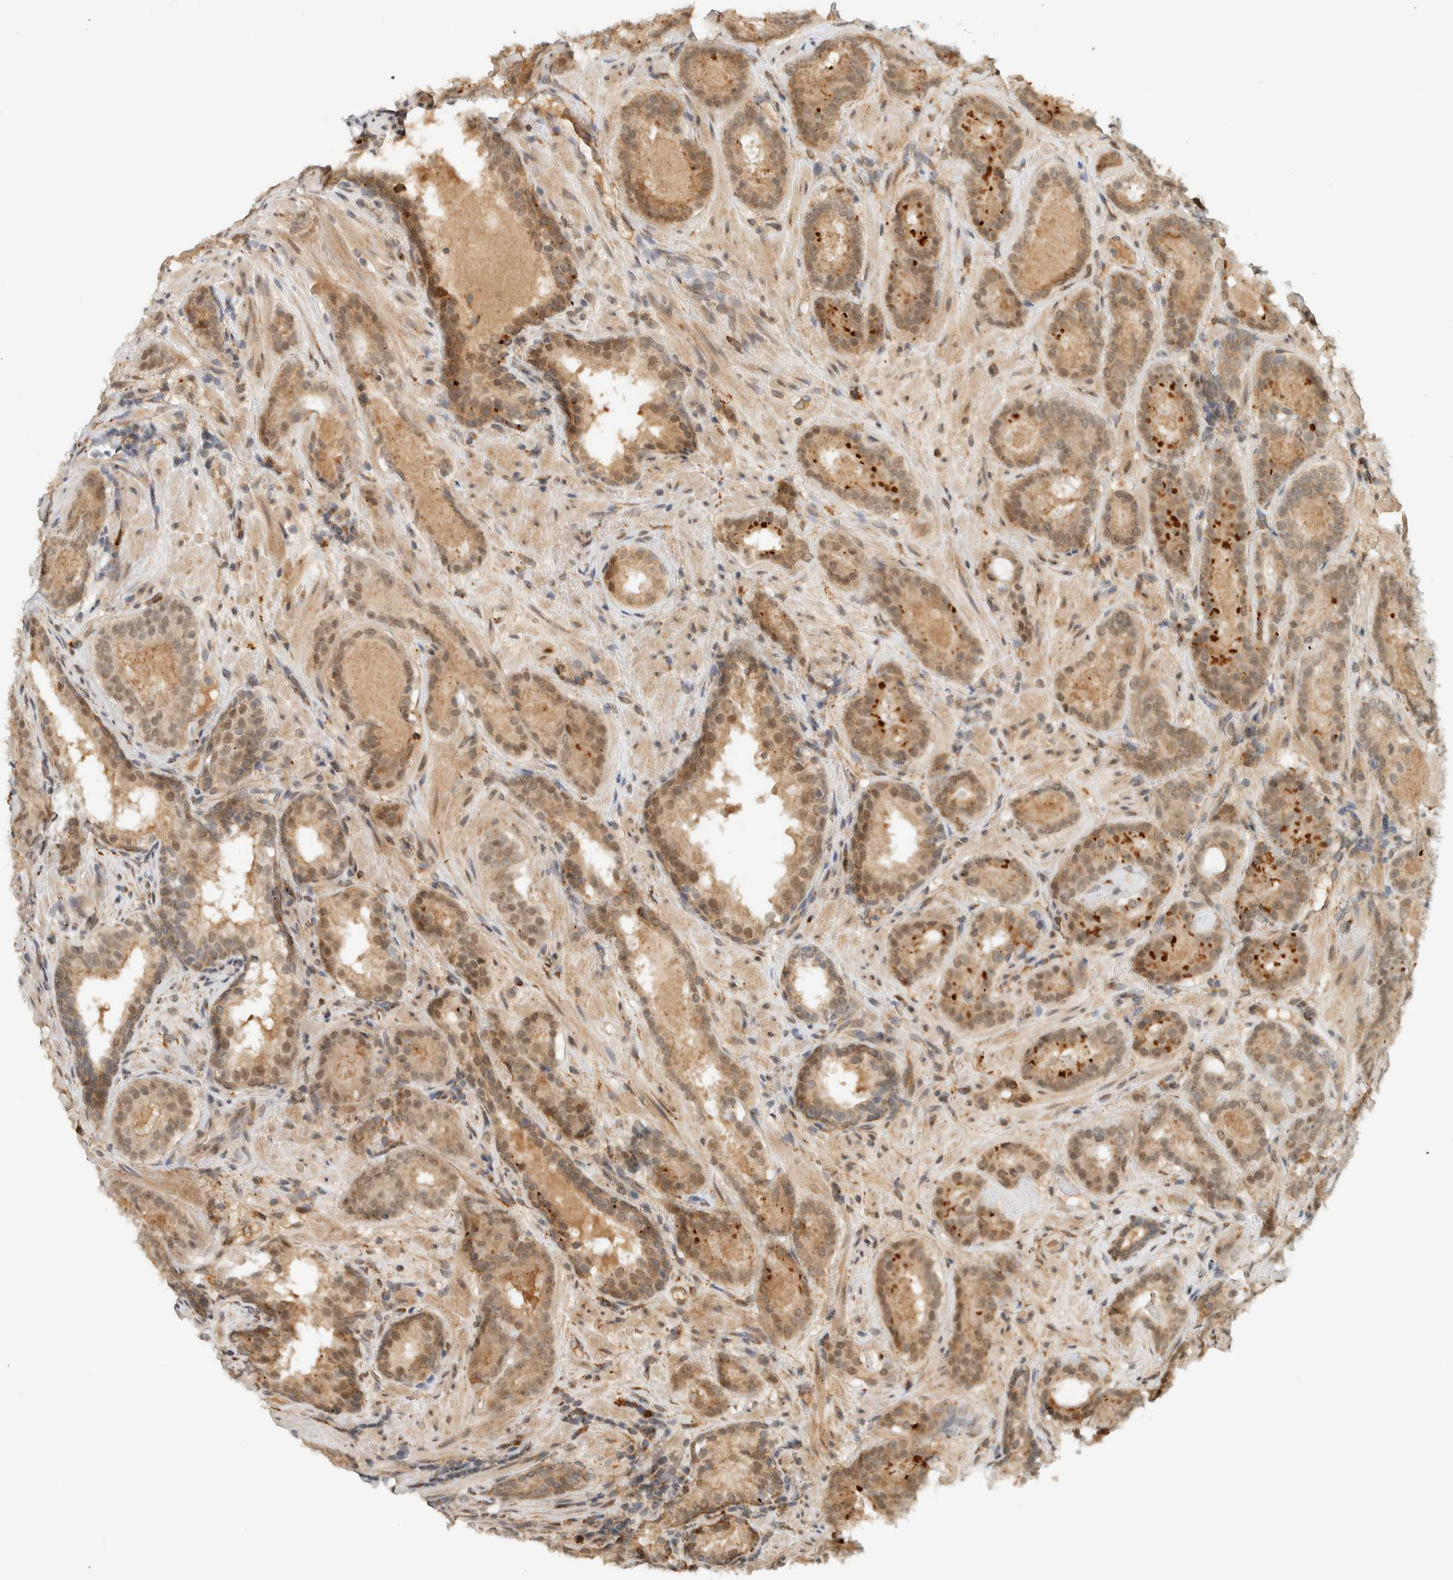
{"staining": {"intensity": "weak", "quantity": ">75%", "location": "cytoplasmic/membranous,nuclear"}, "tissue": "prostate cancer", "cell_type": "Tumor cells", "image_type": "cancer", "snomed": [{"axis": "morphology", "description": "Adenocarcinoma, Low grade"}, {"axis": "topography", "description": "Prostate"}], "caption": "Prostate cancer (adenocarcinoma (low-grade)) was stained to show a protein in brown. There is low levels of weak cytoplasmic/membranous and nuclear staining in approximately >75% of tumor cells. The staining is performed using DAB brown chromogen to label protein expression. The nuclei are counter-stained blue using hematoxylin.", "gene": "ITPRID1", "patient": {"sex": "male", "age": 69}}